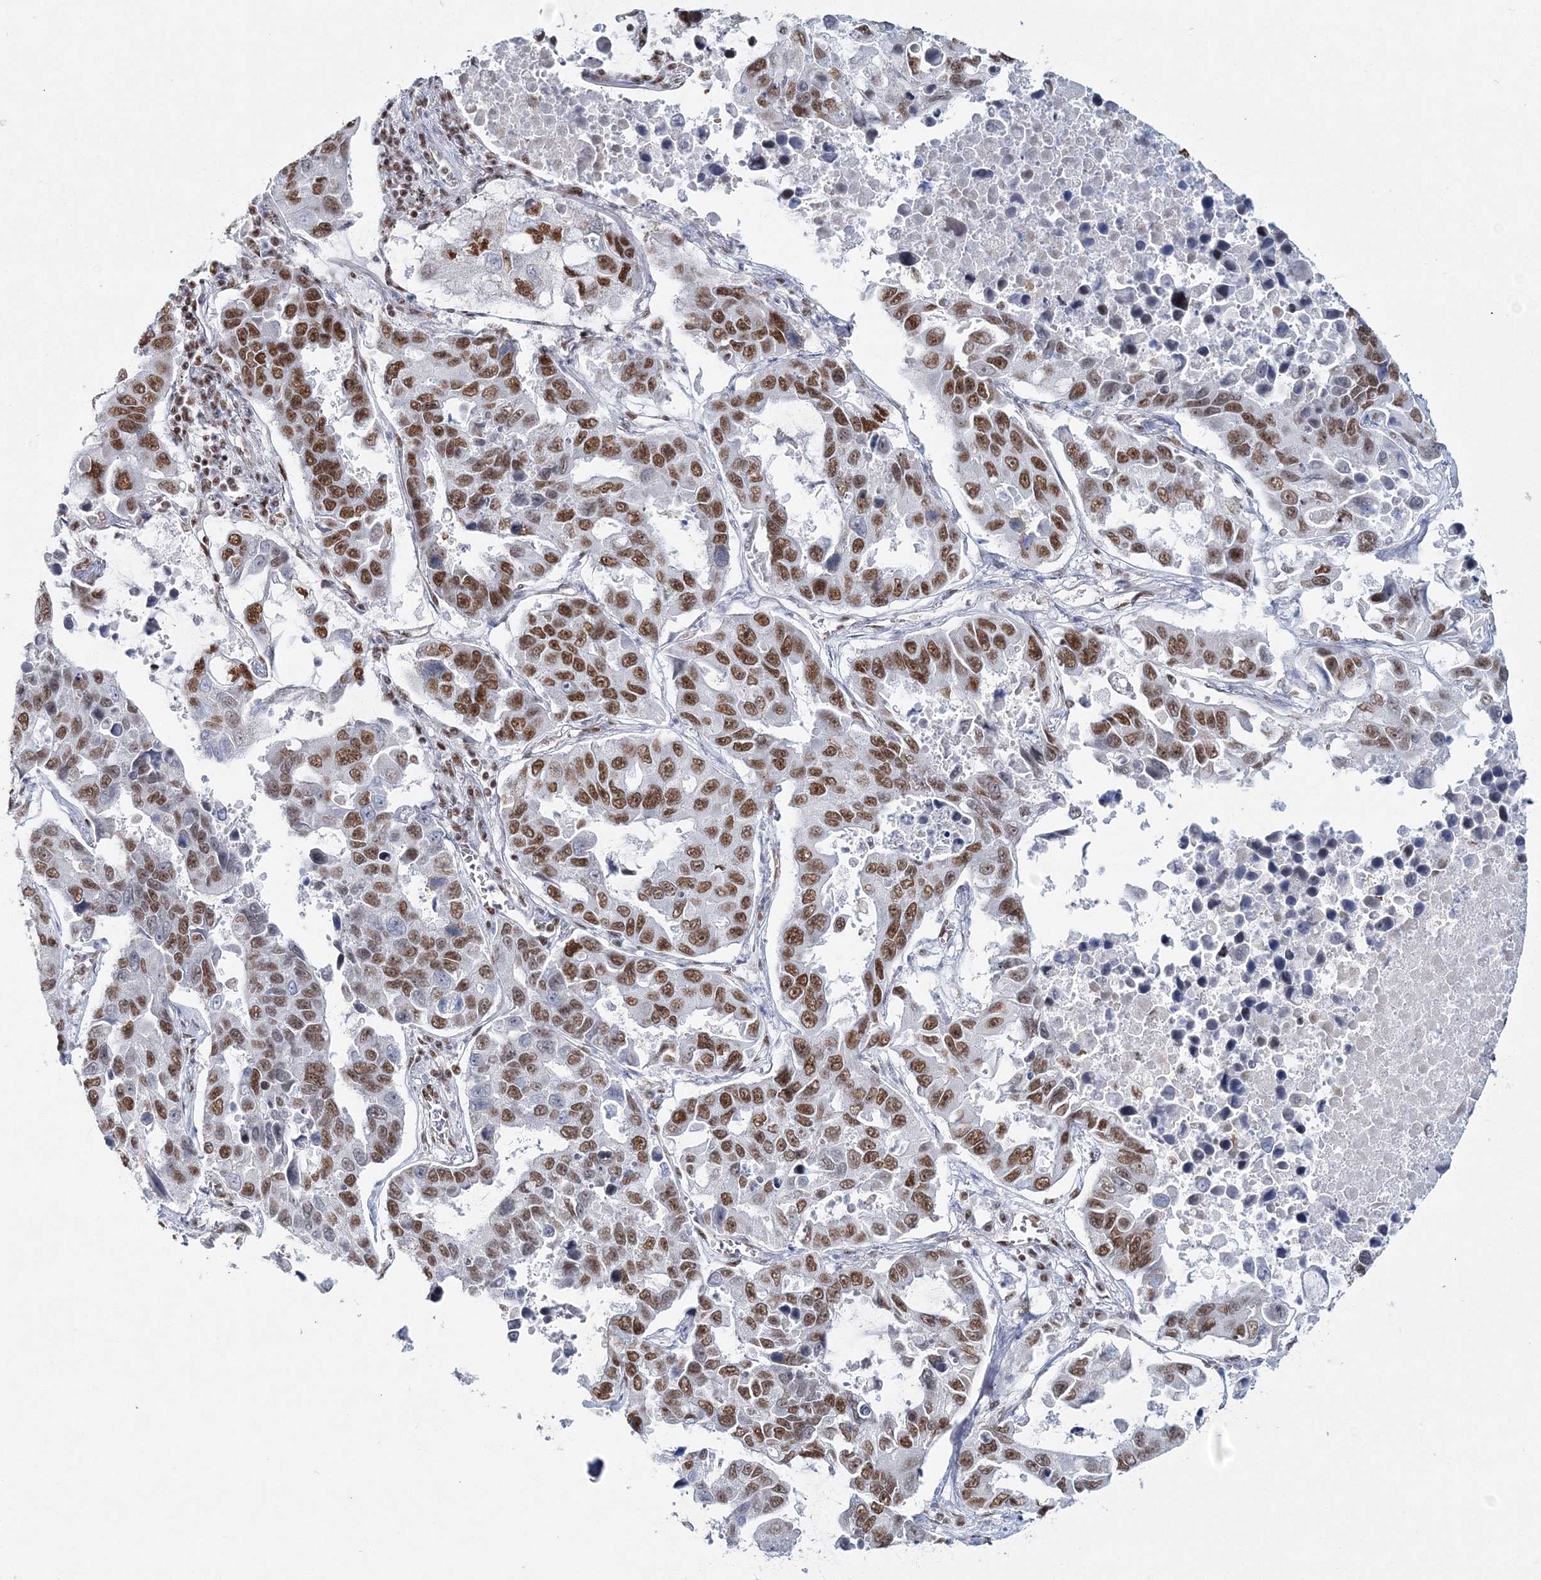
{"staining": {"intensity": "moderate", "quantity": ">75%", "location": "nuclear"}, "tissue": "lung cancer", "cell_type": "Tumor cells", "image_type": "cancer", "snomed": [{"axis": "morphology", "description": "Adenocarcinoma, NOS"}, {"axis": "topography", "description": "Lung"}], "caption": "Moderate nuclear protein positivity is identified in about >75% of tumor cells in lung adenocarcinoma.", "gene": "QRICH1", "patient": {"sex": "male", "age": 64}}